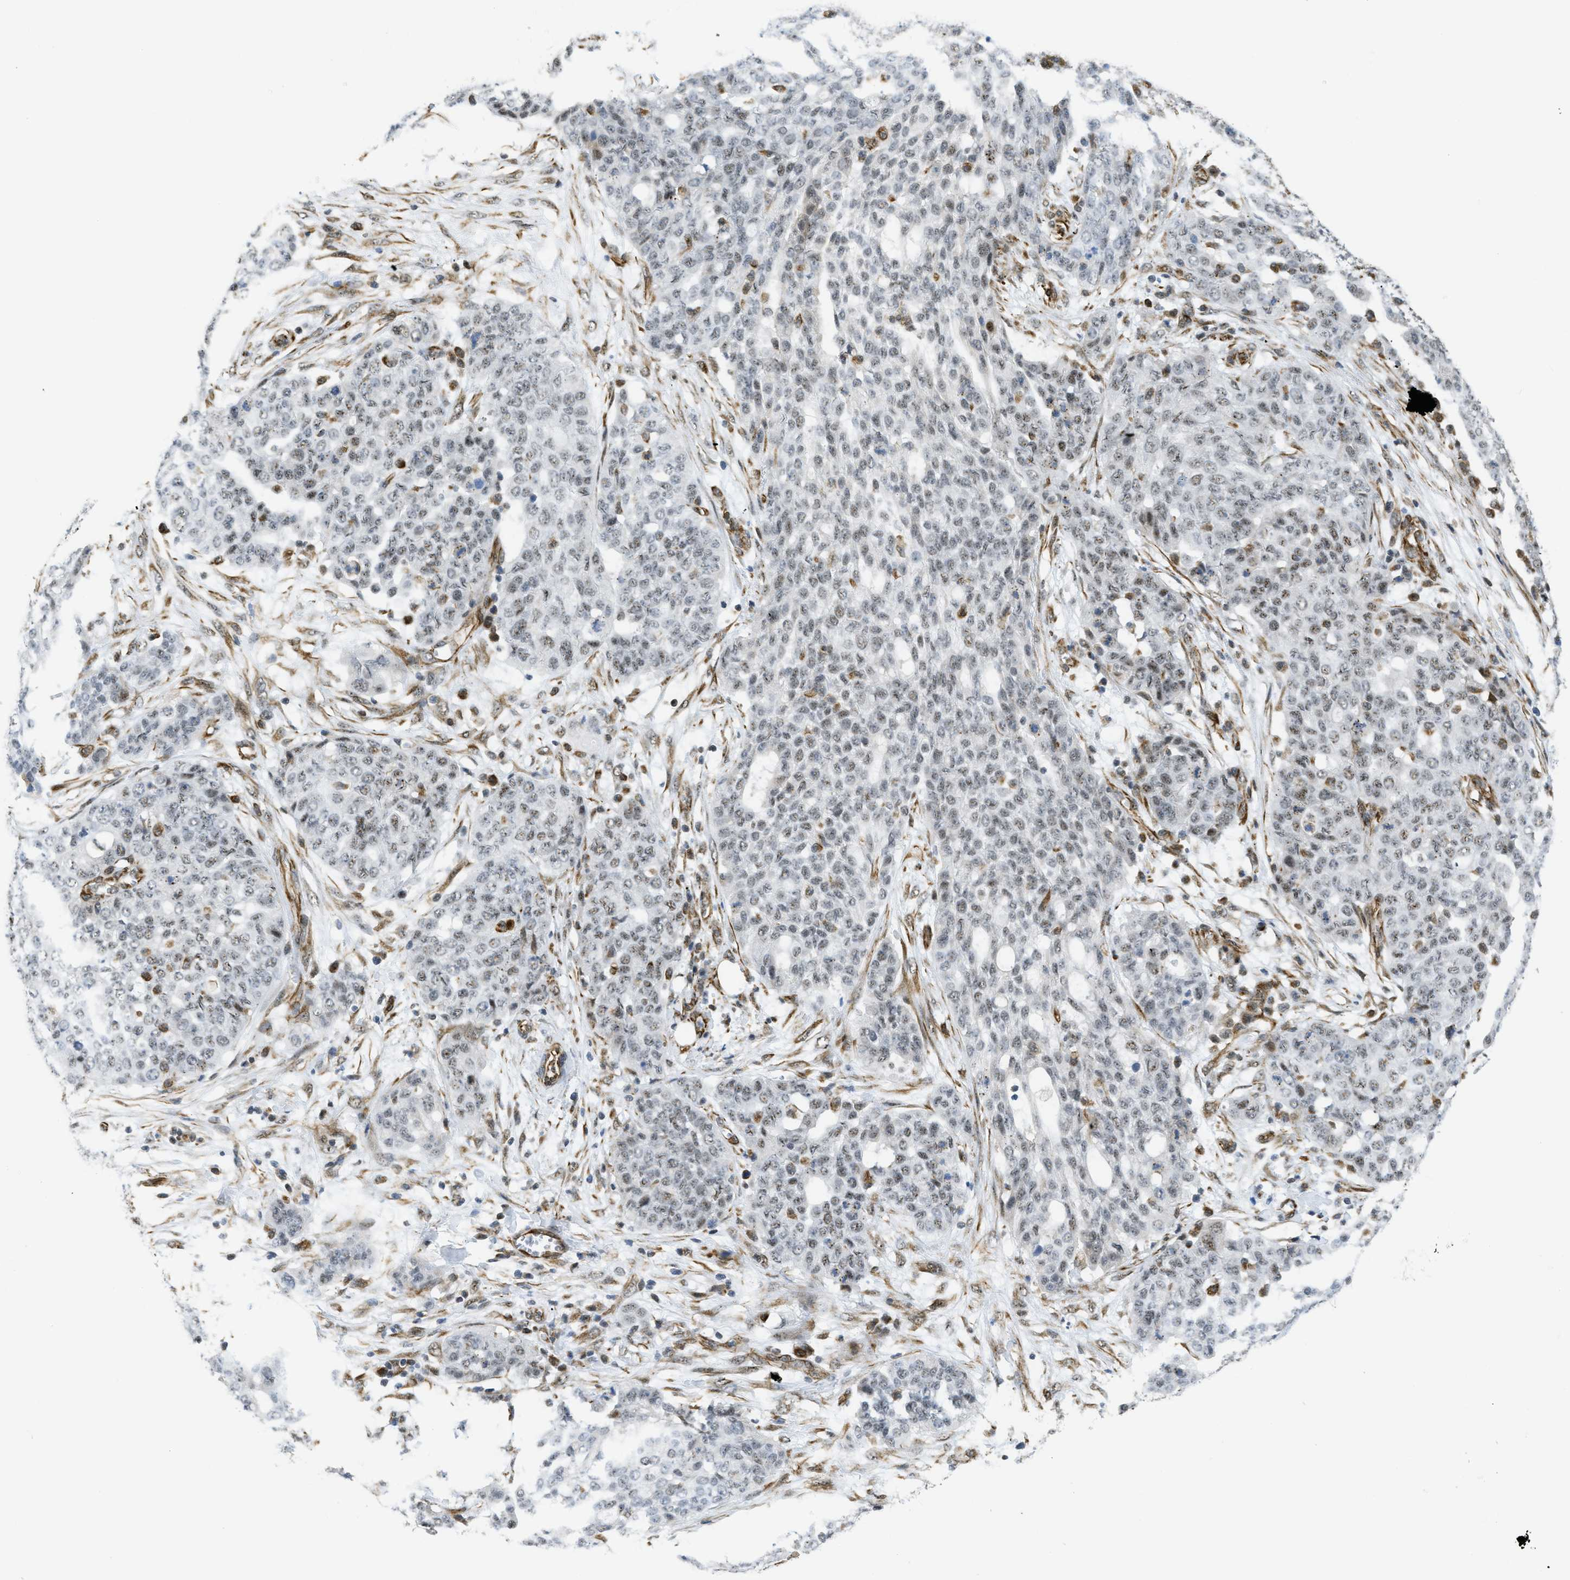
{"staining": {"intensity": "weak", "quantity": ">75%", "location": "nuclear"}, "tissue": "ovarian cancer", "cell_type": "Tumor cells", "image_type": "cancer", "snomed": [{"axis": "morphology", "description": "Cystadenocarcinoma, serous, NOS"}, {"axis": "topography", "description": "Soft tissue"}, {"axis": "topography", "description": "Ovary"}], "caption": "Protein staining of serous cystadenocarcinoma (ovarian) tissue shows weak nuclear positivity in about >75% of tumor cells.", "gene": "LRRC8B", "patient": {"sex": "female", "age": 57}}